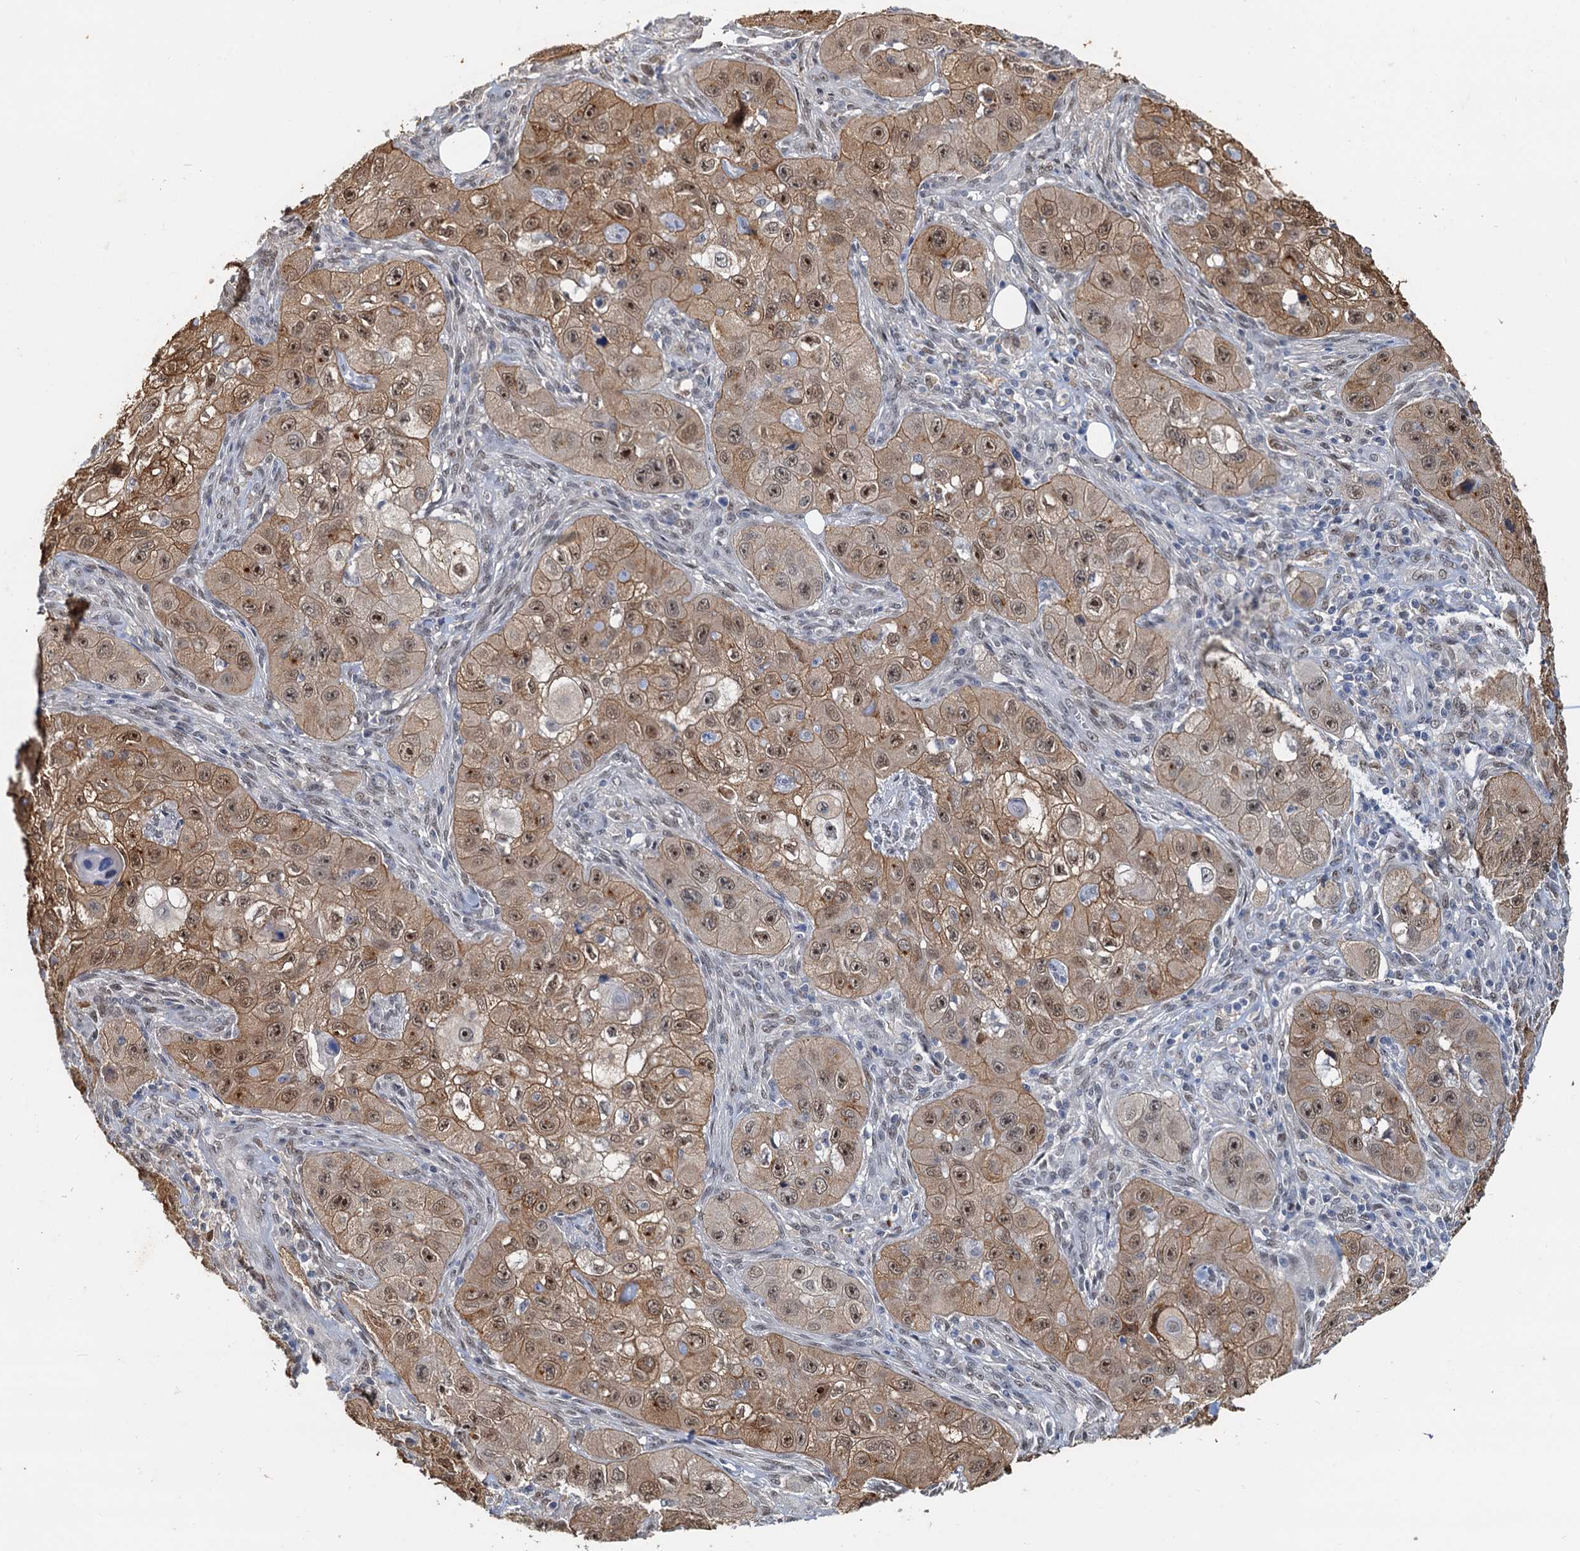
{"staining": {"intensity": "moderate", "quantity": ">75%", "location": "cytoplasmic/membranous,nuclear"}, "tissue": "skin cancer", "cell_type": "Tumor cells", "image_type": "cancer", "snomed": [{"axis": "morphology", "description": "Squamous cell carcinoma, NOS"}, {"axis": "topography", "description": "Skin"}, {"axis": "topography", "description": "Subcutis"}], "caption": "This micrograph reveals IHC staining of human skin cancer, with medium moderate cytoplasmic/membranous and nuclear positivity in about >75% of tumor cells.", "gene": "SPINDOC", "patient": {"sex": "male", "age": 73}}